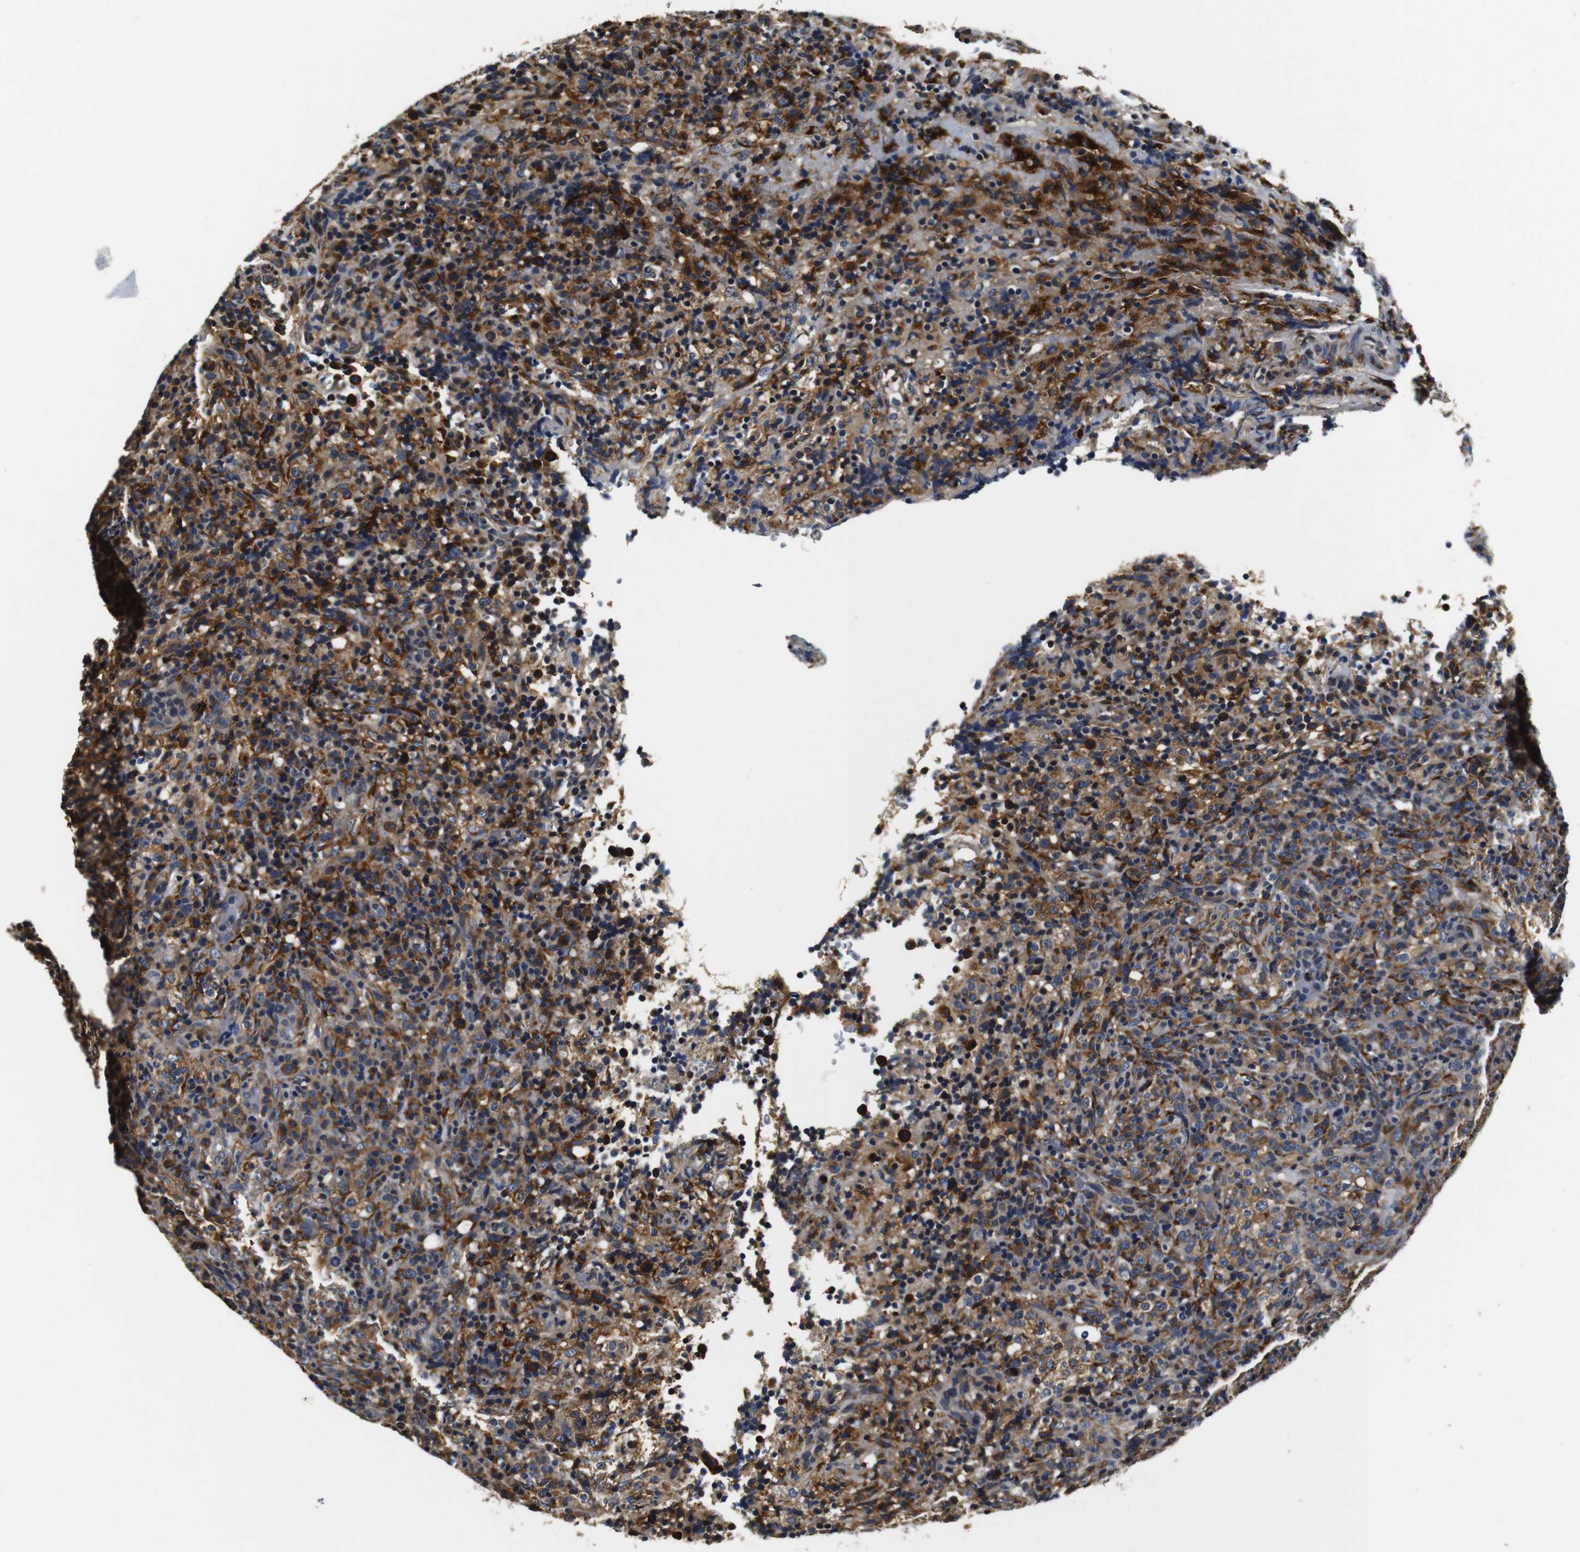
{"staining": {"intensity": "moderate", "quantity": ">75%", "location": "cytoplasmic/membranous"}, "tissue": "lymphoma", "cell_type": "Tumor cells", "image_type": "cancer", "snomed": [{"axis": "morphology", "description": "Malignant lymphoma, non-Hodgkin's type, High grade"}, {"axis": "topography", "description": "Lymph node"}], "caption": "There is medium levels of moderate cytoplasmic/membranous positivity in tumor cells of high-grade malignant lymphoma, non-Hodgkin's type, as demonstrated by immunohistochemical staining (brown color).", "gene": "COL1A1", "patient": {"sex": "female", "age": 76}}